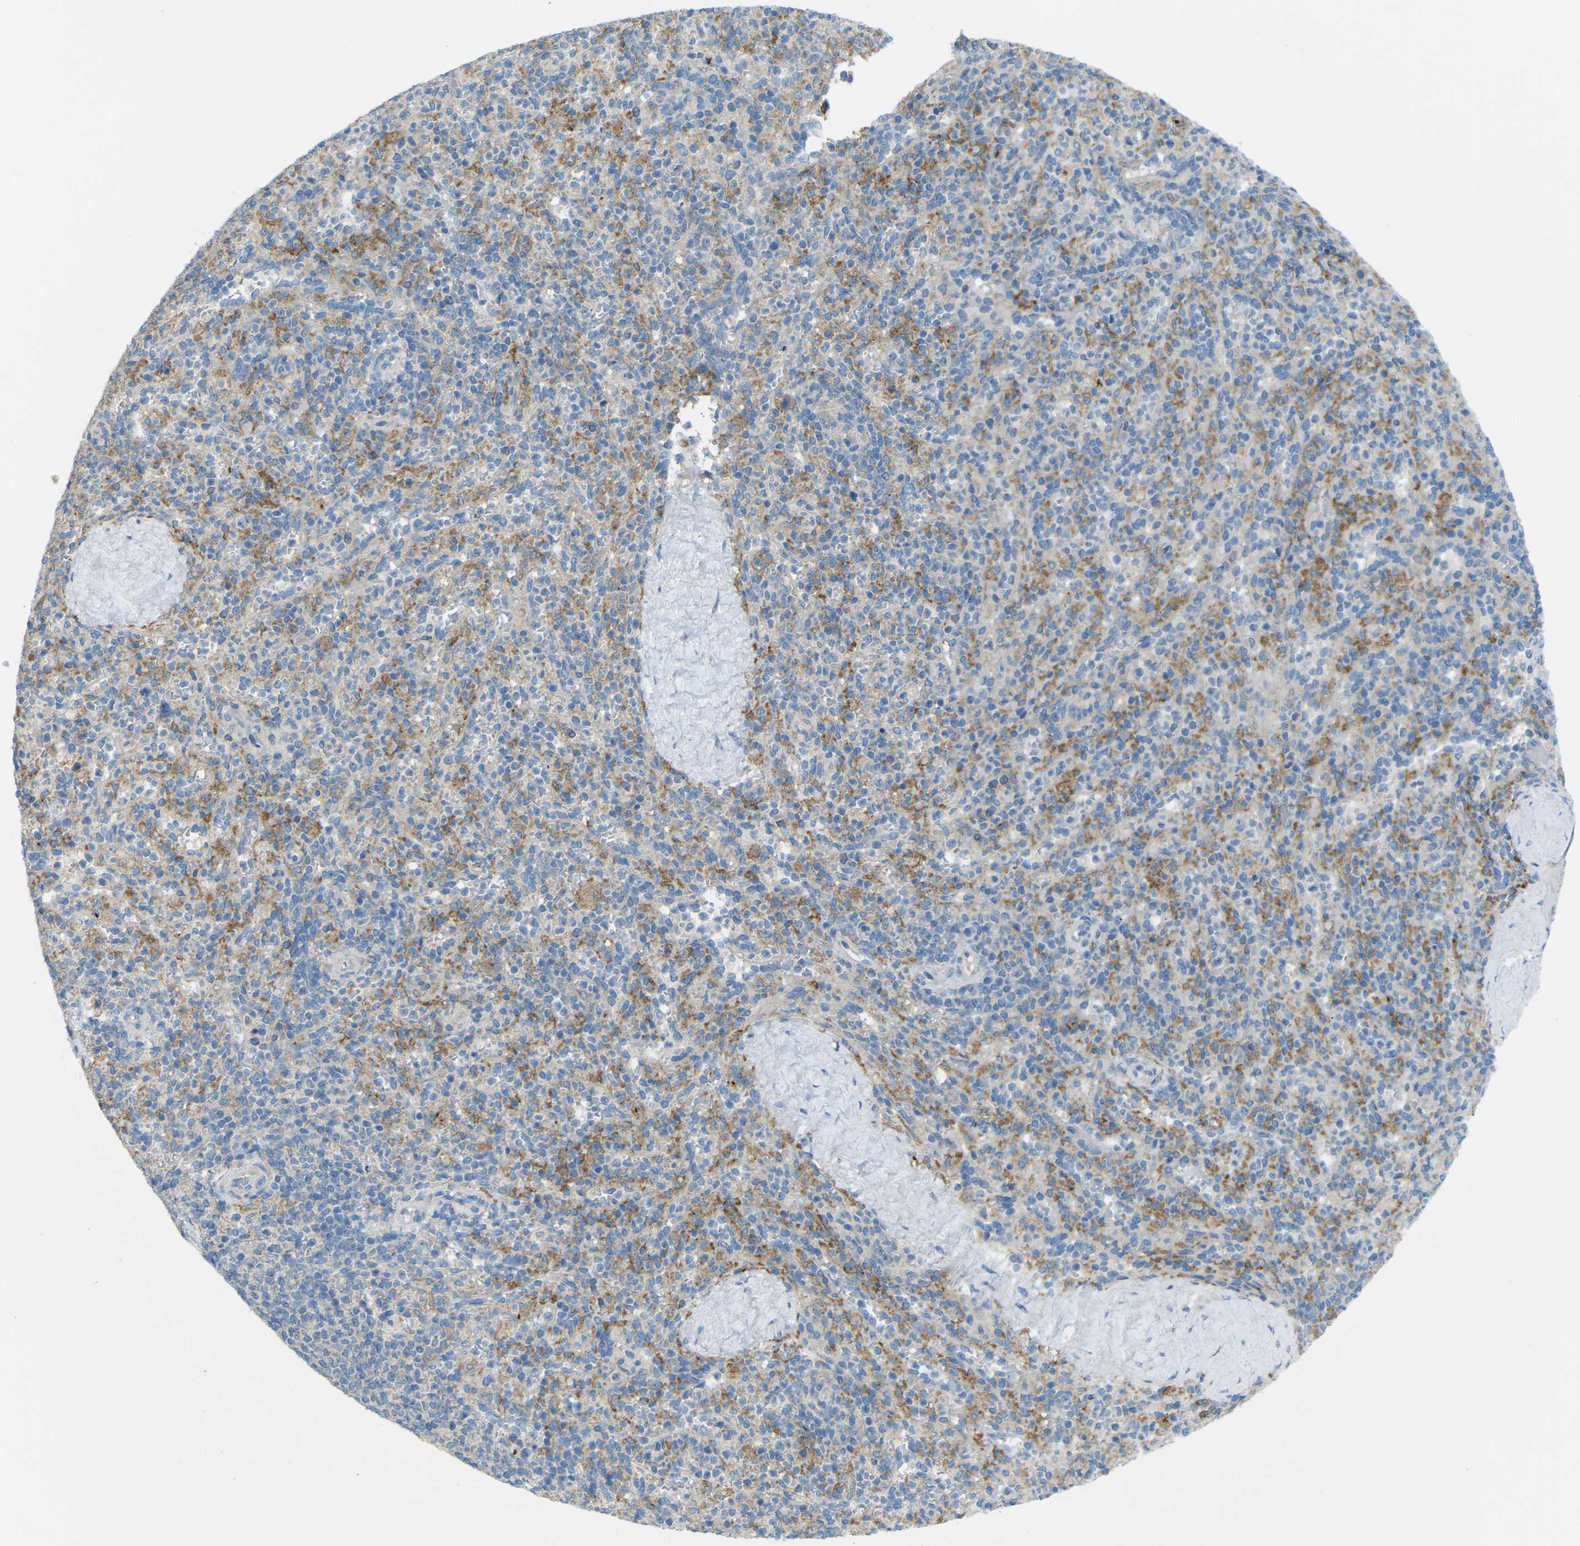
{"staining": {"intensity": "weak", "quantity": "25%-75%", "location": "cytoplasmic/membranous"}, "tissue": "spleen", "cell_type": "Cells in red pulp", "image_type": "normal", "snomed": [{"axis": "morphology", "description": "Normal tissue, NOS"}, {"axis": "topography", "description": "Spleen"}], "caption": "About 25%-75% of cells in red pulp in normal human spleen show weak cytoplasmic/membranous protein positivity as visualized by brown immunohistochemical staining.", "gene": "MYLK4", "patient": {"sex": "male", "age": 36}}